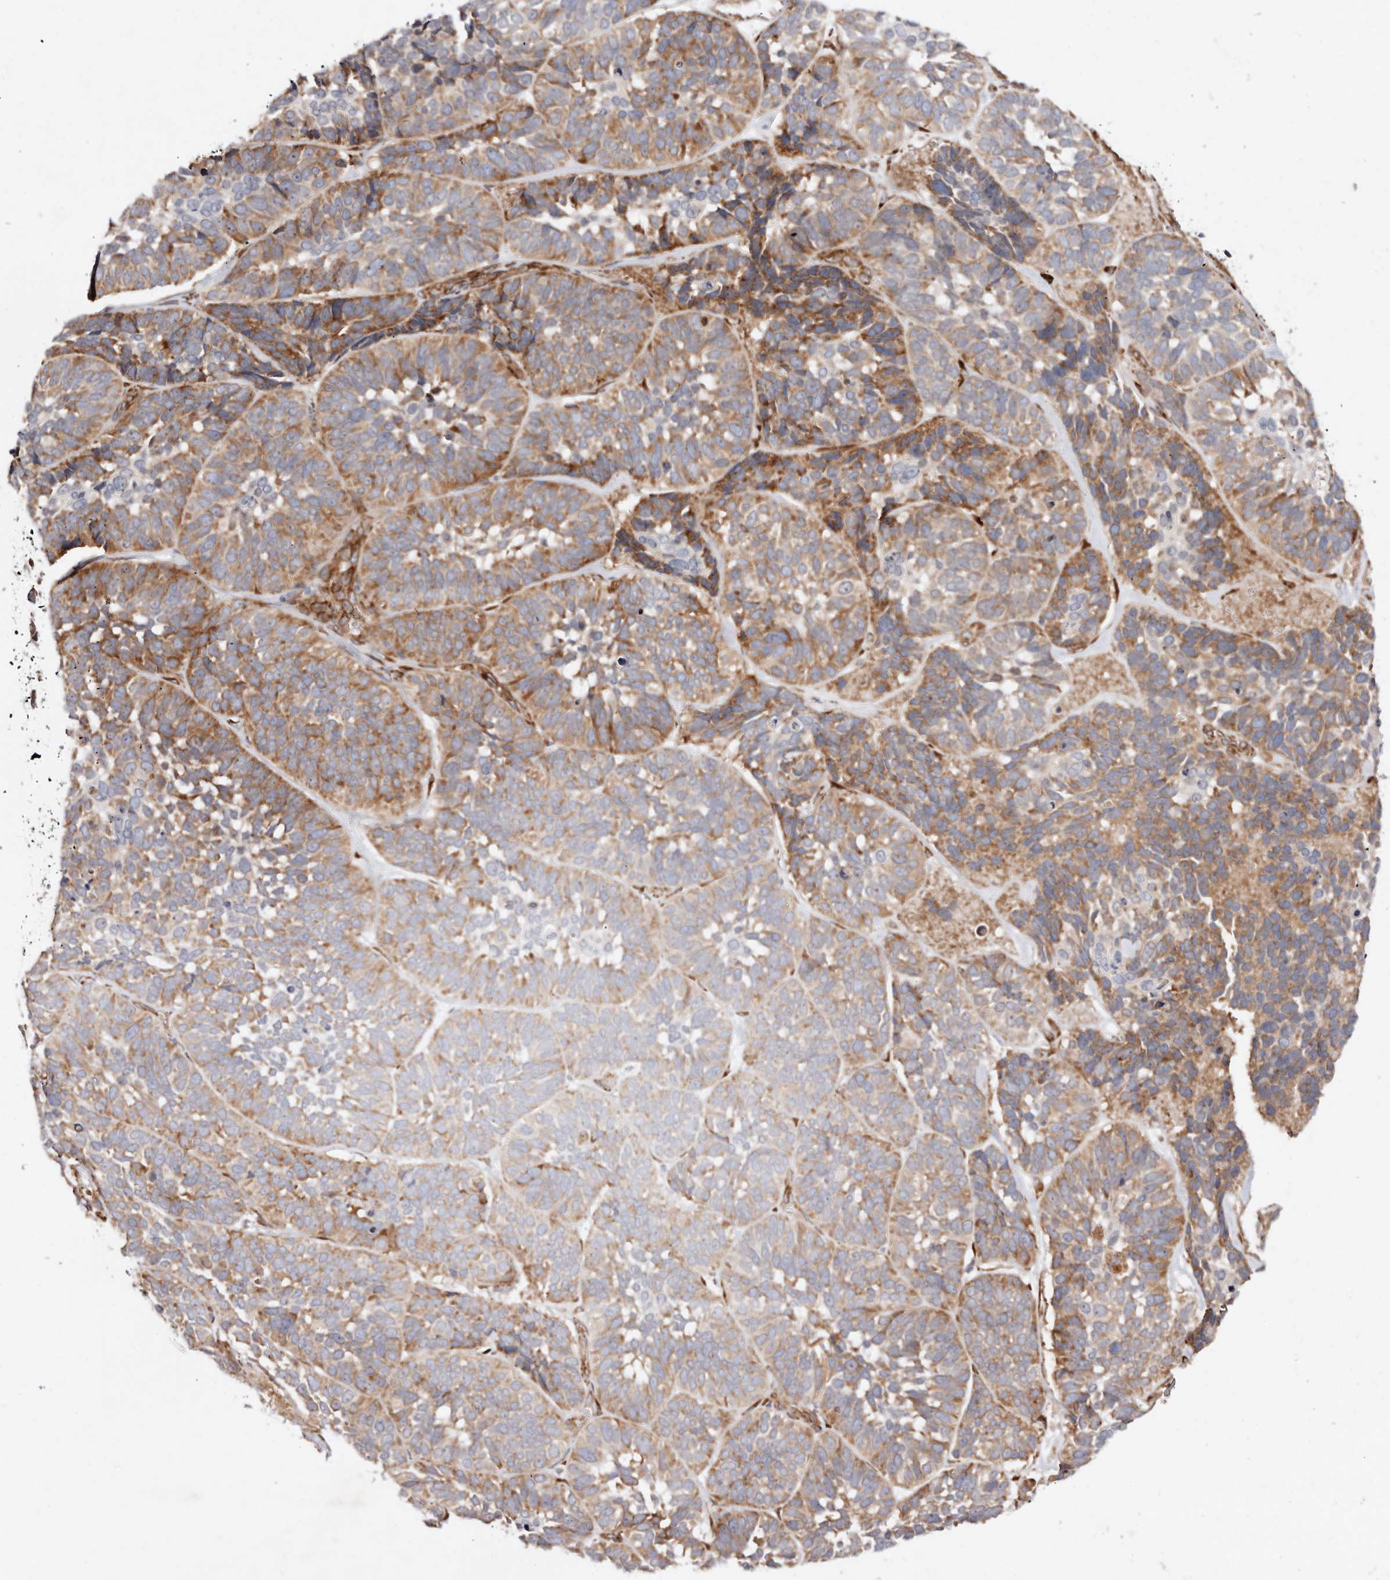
{"staining": {"intensity": "moderate", "quantity": ">75%", "location": "cytoplasmic/membranous"}, "tissue": "skin cancer", "cell_type": "Tumor cells", "image_type": "cancer", "snomed": [{"axis": "morphology", "description": "Basal cell carcinoma"}, {"axis": "topography", "description": "Skin"}], "caption": "Protein expression analysis of skin cancer reveals moderate cytoplasmic/membranous expression in about >75% of tumor cells.", "gene": "SERPINH1", "patient": {"sex": "male", "age": 62}}